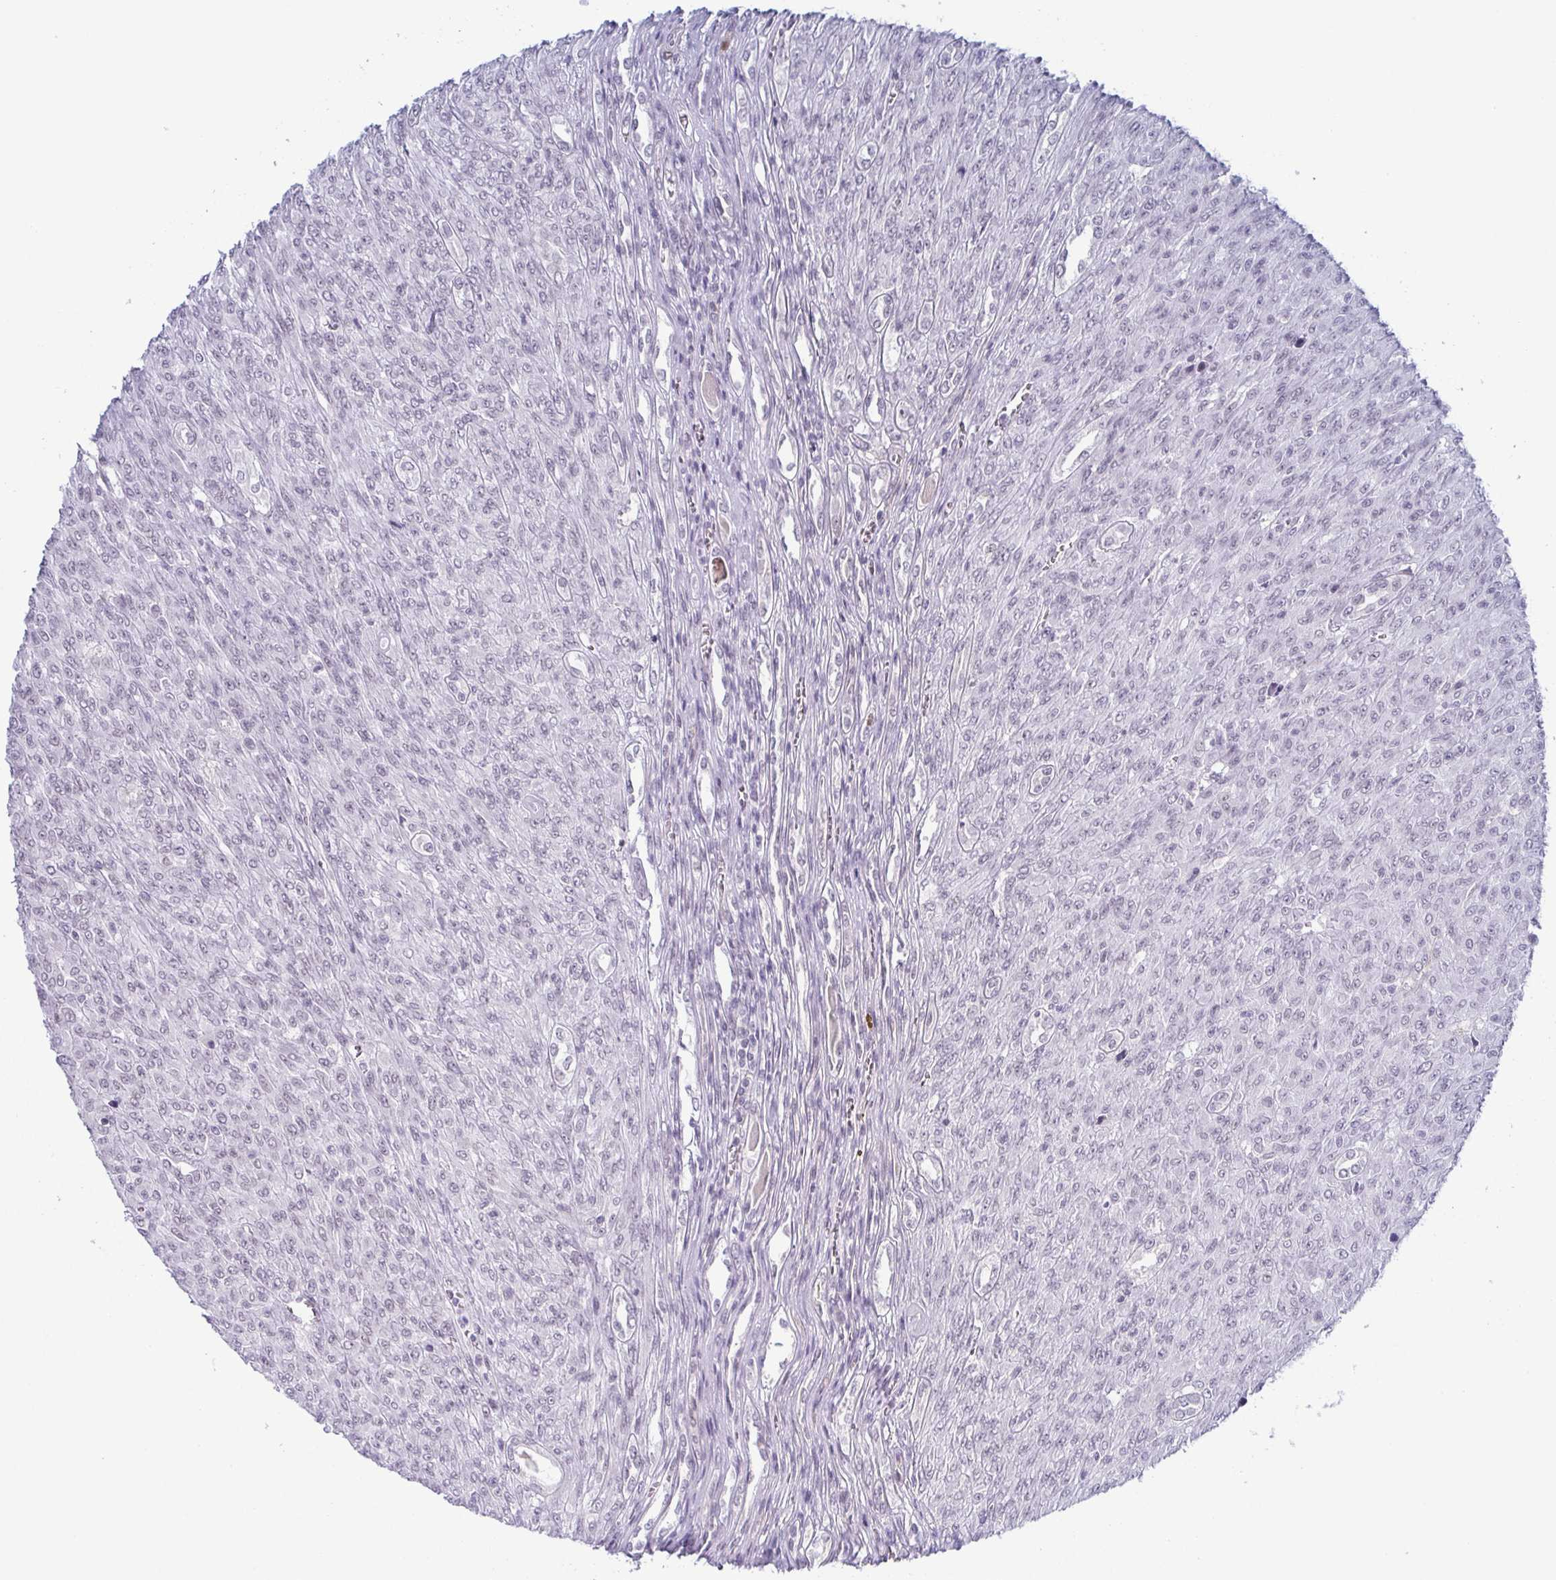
{"staining": {"intensity": "negative", "quantity": "none", "location": "none"}, "tissue": "renal cancer", "cell_type": "Tumor cells", "image_type": "cancer", "snomed": [{"axis": "morphology", "description": "Adenocarcinoma, NOS"}, {"axis": "topography", "description": "Kidney"}], "caption": "DAB (3,3'-diaminobenzidine) immunohistochemical staining of human adenocarcinoma (renal) reveals no significant staining in tumor cells.", "gene": "ZFP64", "patient": {"sex": "male", "age": 58}}